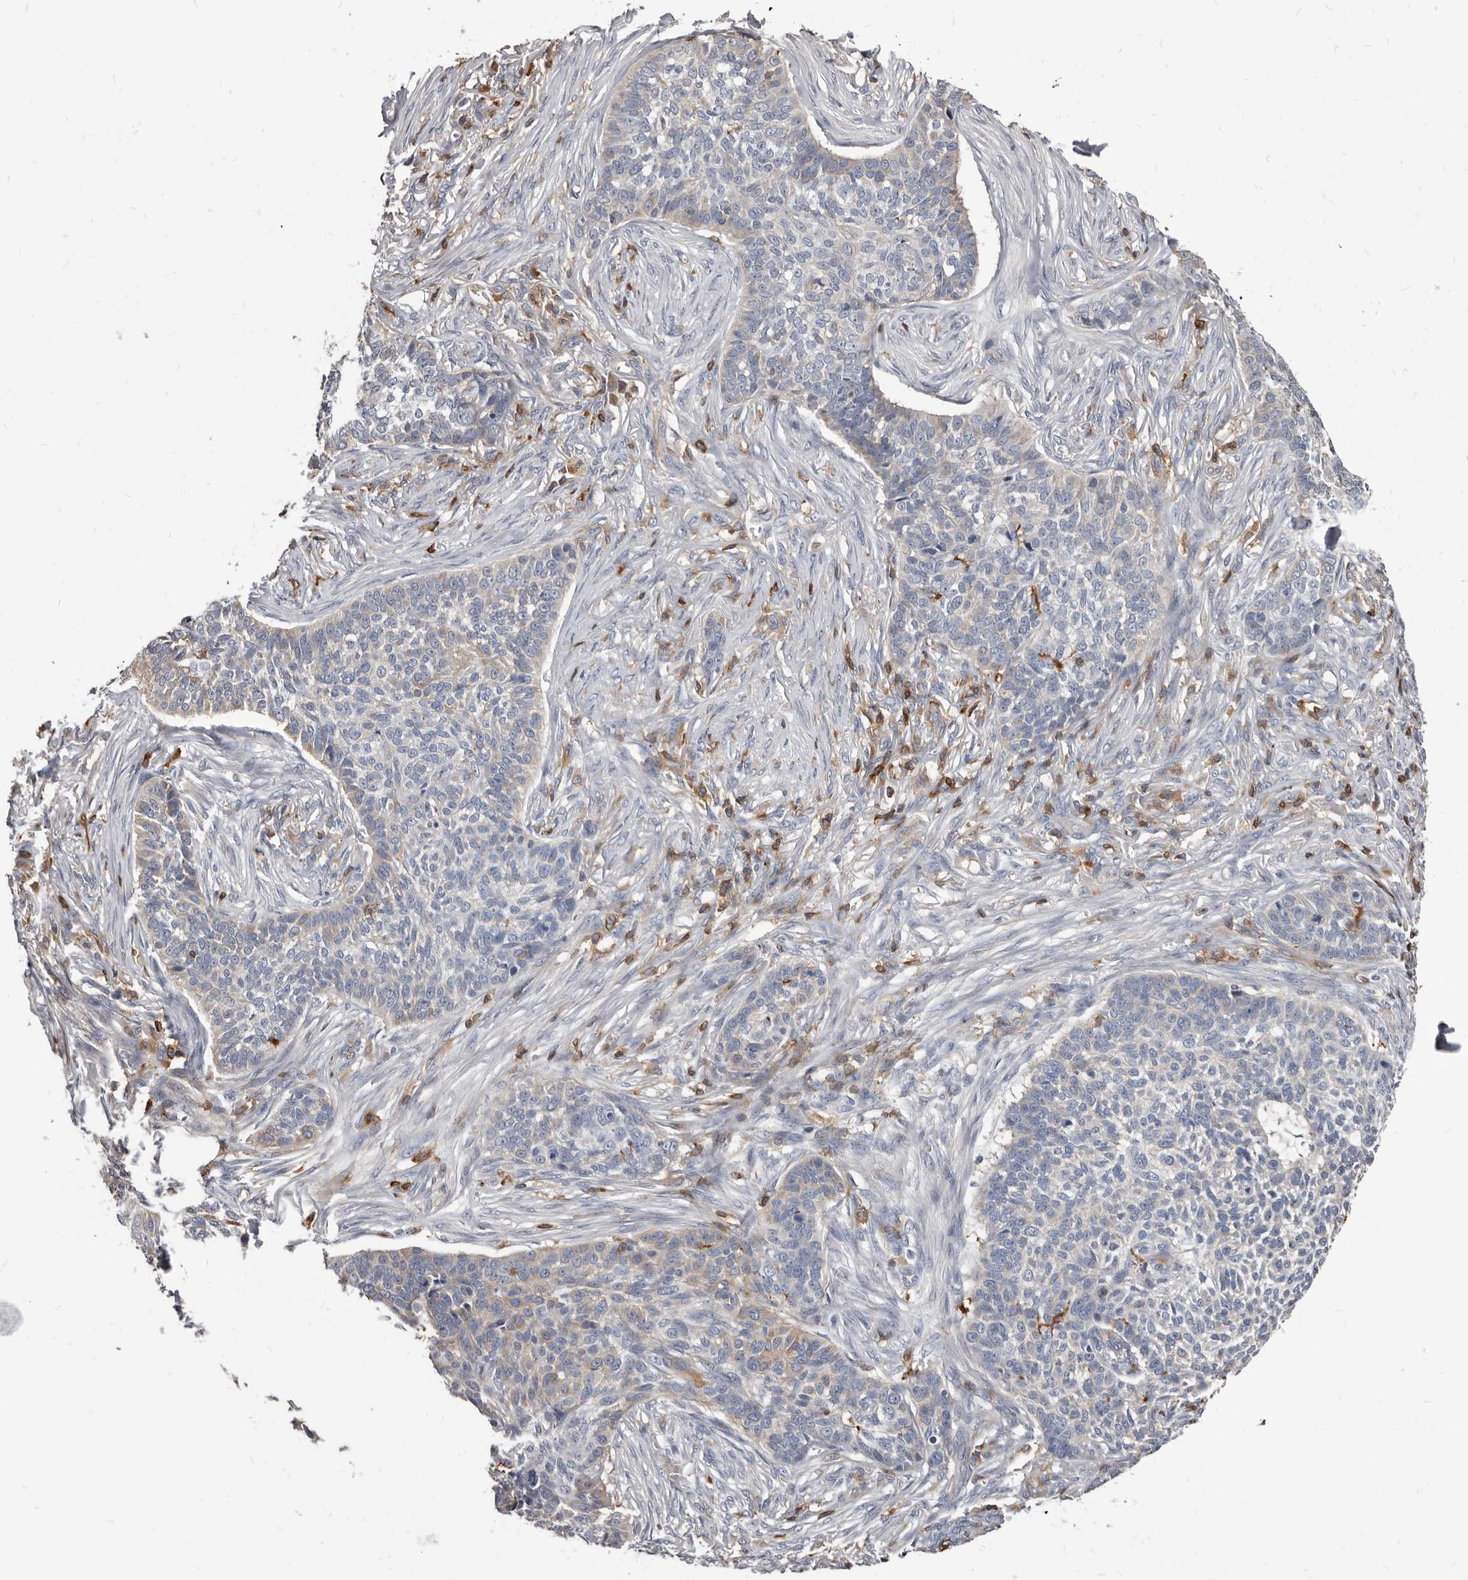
{"staining": {"intensity": "weak", "quantity": "<25%", "location": "cytoplasmic/membranous"}, "tissue": "skin cancer", "cell_type": "Tumor cells", "image_type": "cancer", "snomed": [{"axis": "morphology", "description": "Basal cell carcinoma"}, {"axis": "topography", "description": "Skin"}], "caption": "A histopathology image of skin cancer stained for a protein exhibits no brown staining in tumor cells. (DAB (3,3'-diaminobenzidine) immunohistochemistry (IHC) visualized using brightfield microscopy, high magnification).", "gene": "NIBAN1", "patient": {"sex": "male", "age": 85}}